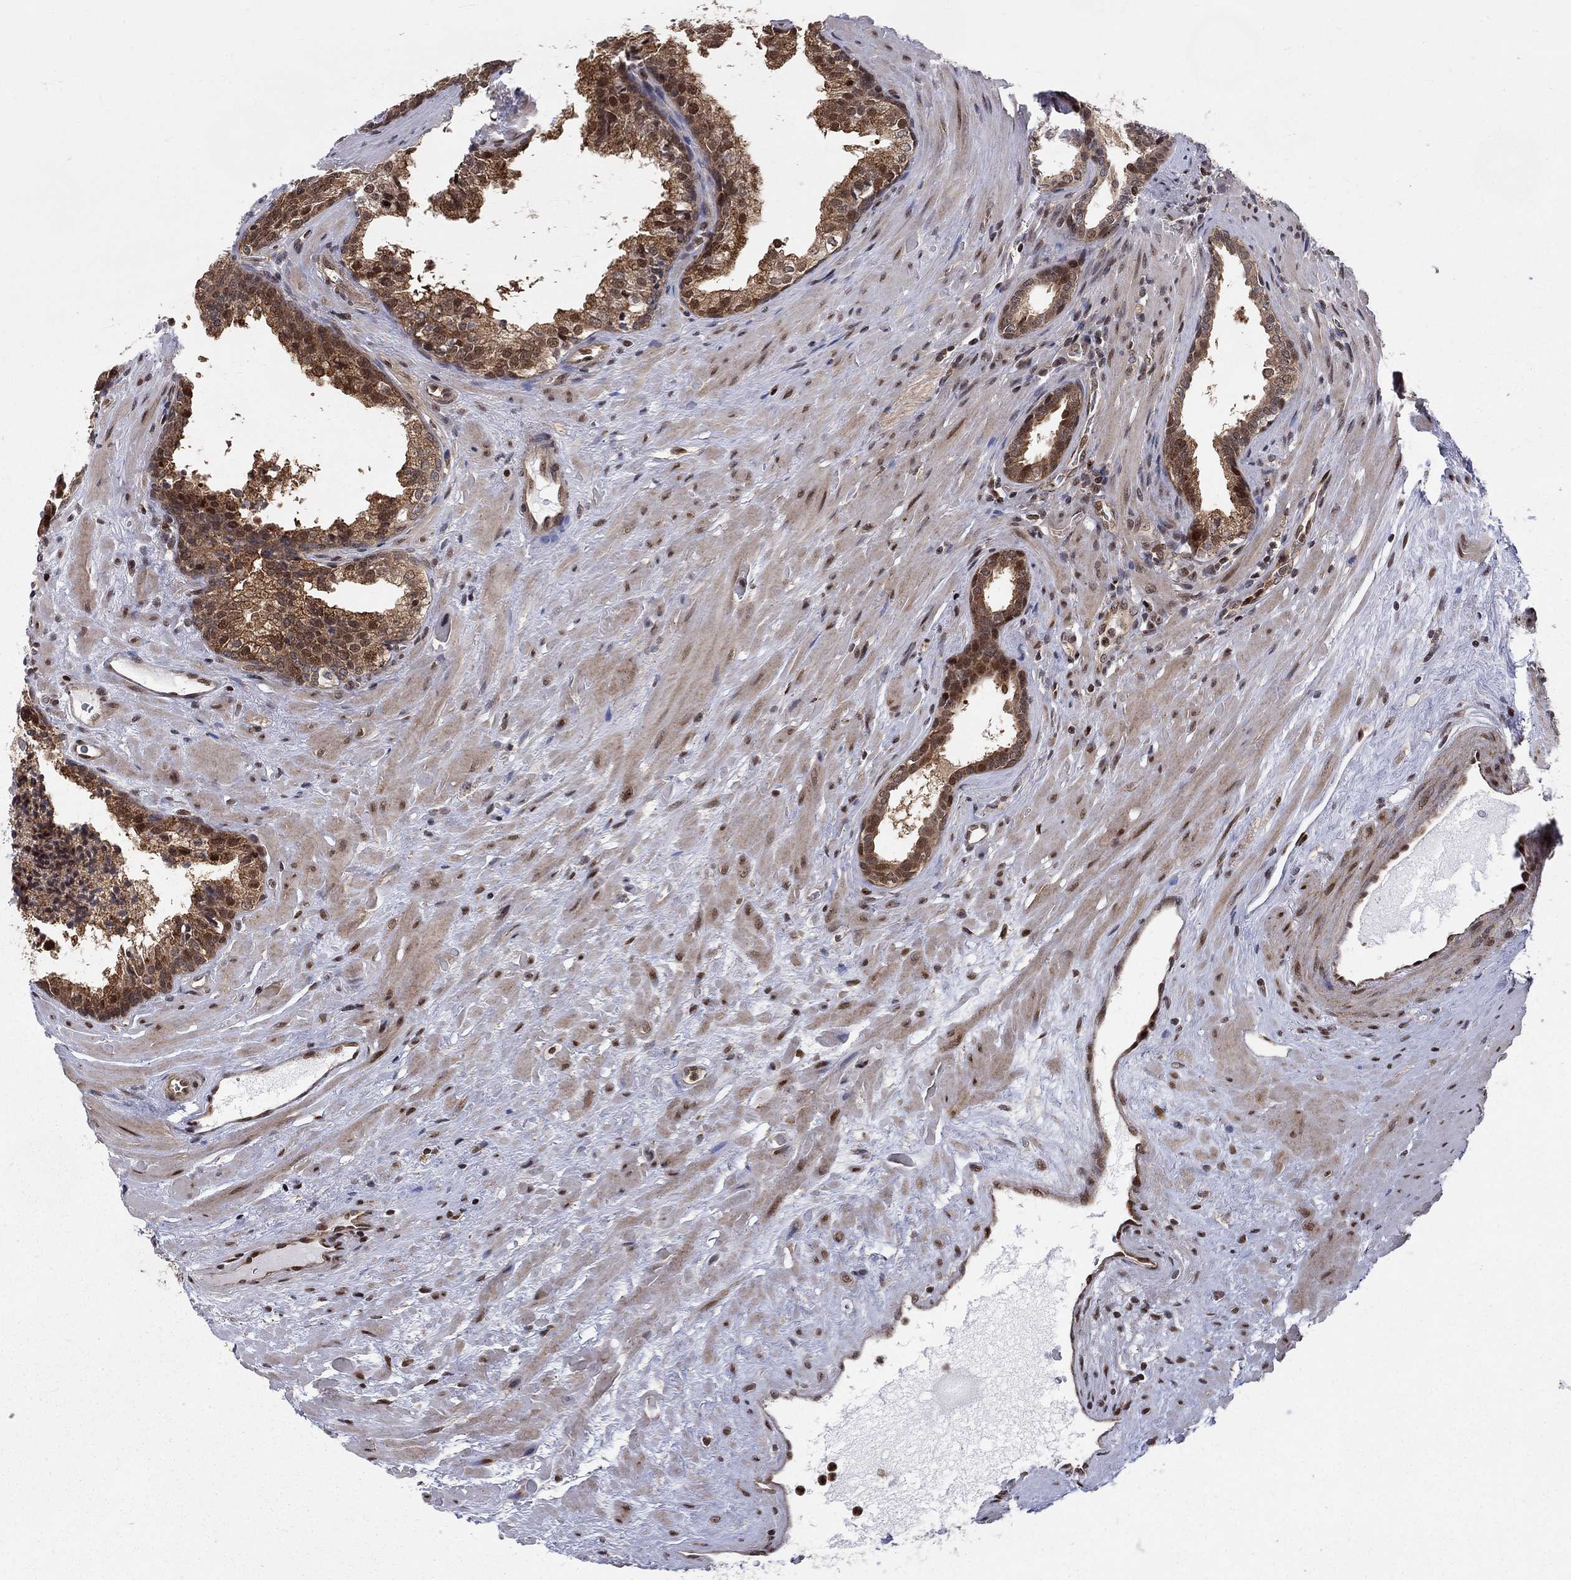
{"staining": {"intensity": "strong", "quantity": ">75%", "location": "cytoplasmic/membranous"}, "tissue": "prostate cancer", "cell_type": "Tumor cells", "image_type": "cancer", "snomed": [{"axis": "morphology", "description": "Adenocarcinoma, NOS"}, {"axis": "topography", "description": "Prostate"}], "caption": "The micrograph exhibits immunohistochemical staining of adenocarcinoma (prostate). There is strong cytoplasmic/membranous staining is appreciated in about >75% of tumor cells. Nuclei are stained in blue.", "gene": "ELOB", "patient": {"sex": "male", "age": 66}}